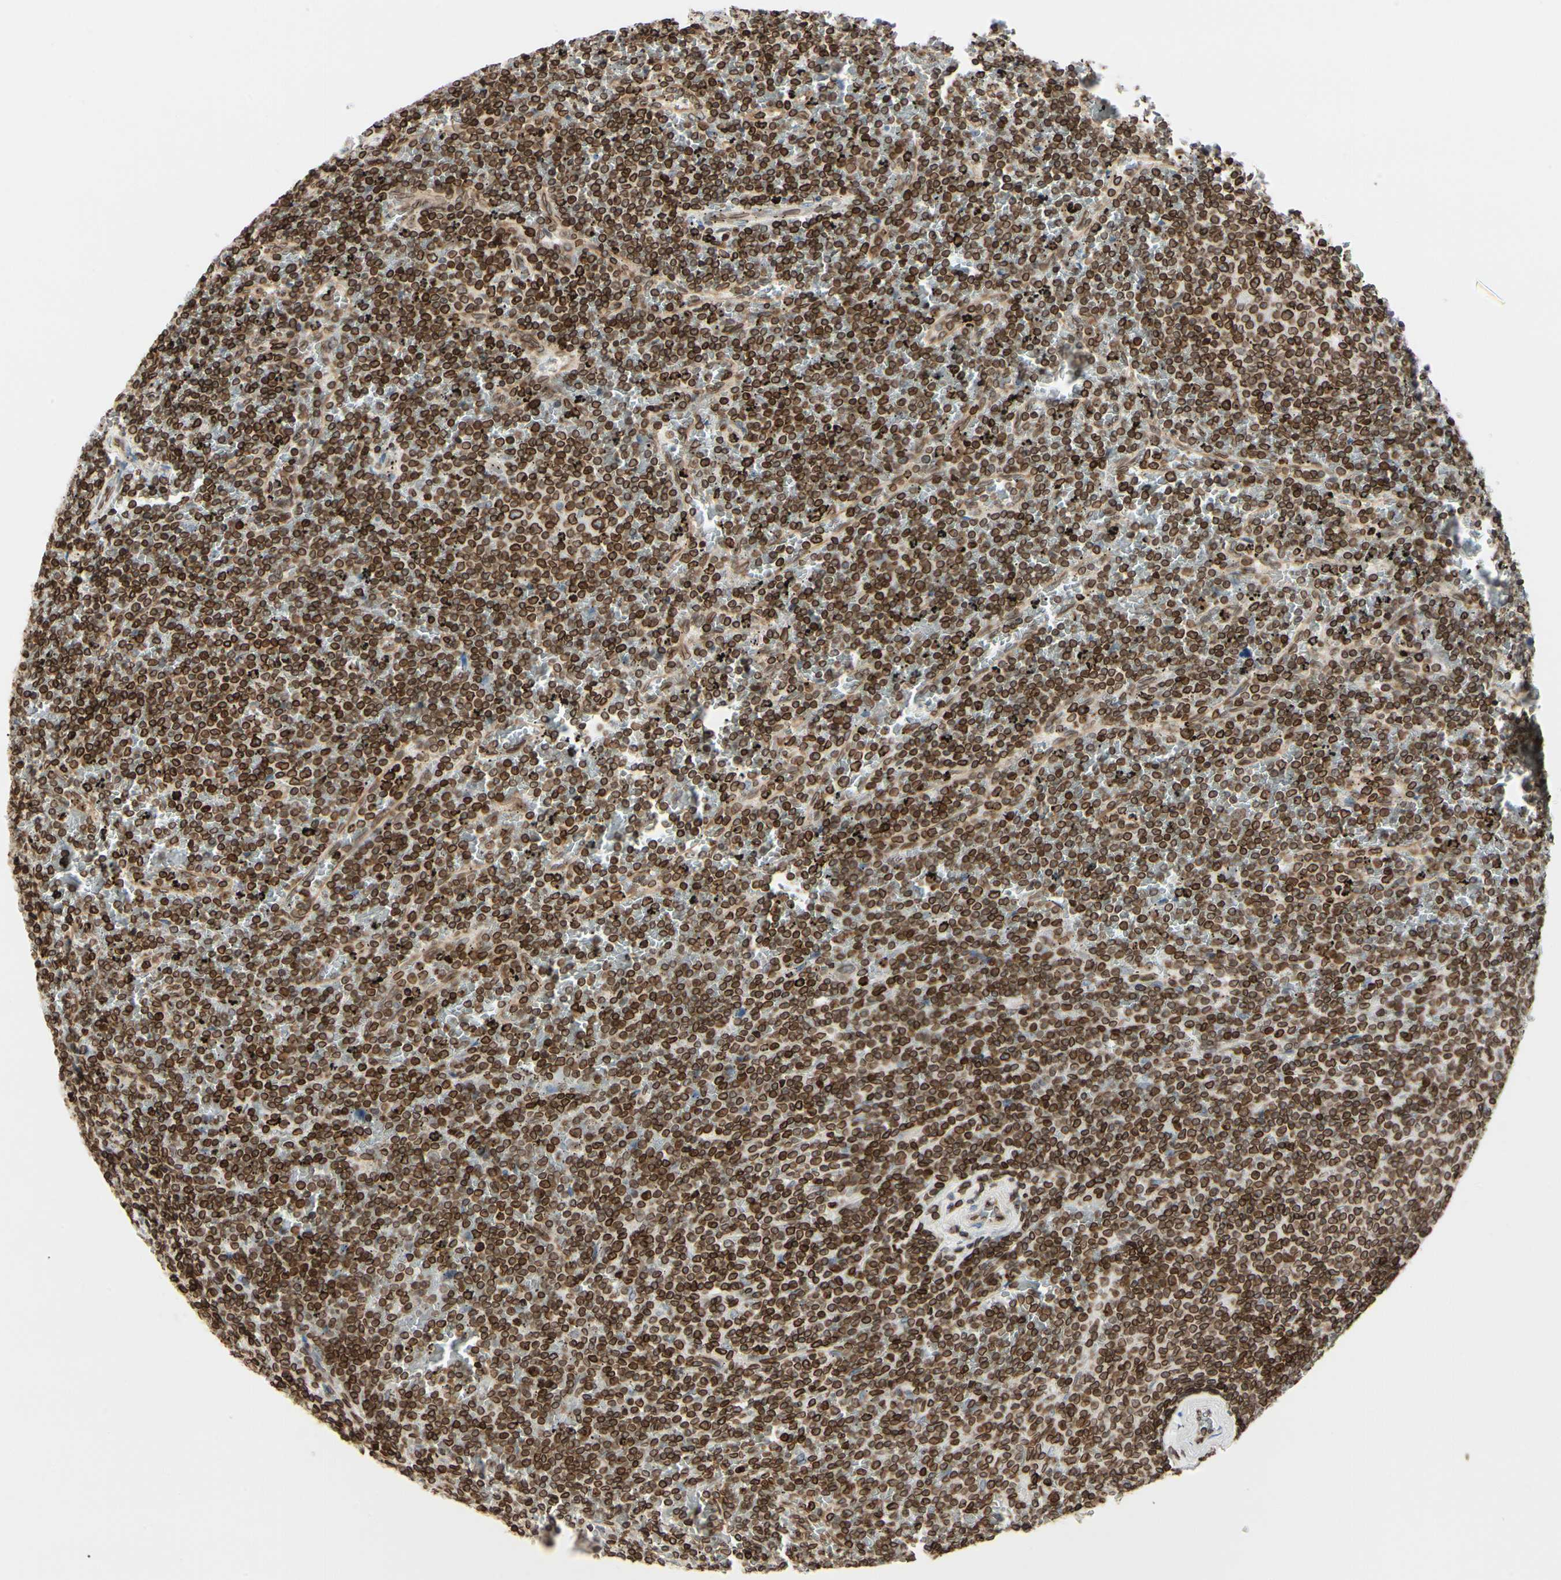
{"staining": {"intensity": "strong", "quantity": ">75%", "location": "cytoplasmic/membranous,nuclear"}, "tissue": "lymphoma", "cell_type": "Tumor cells", "image_type": "cancer", "snomed": [{"axis": "morphology", "description": "Malignant lymphoma, non-Hodgkin's type, Low grade"}, {"axis": "topography", "description": "Spleen"}], "caption": "Immunohistochemistry micrograph of human low-grade malignant lymphoma, non-Hodgkin's type stained for a protein (brown), which exhibits high levels of strong cytoplasmic/membranous and nuclear staining in approximately >75% of tumor cells.", "gene": "TMPO", "patient": {"sex": "female", "age": 77}}